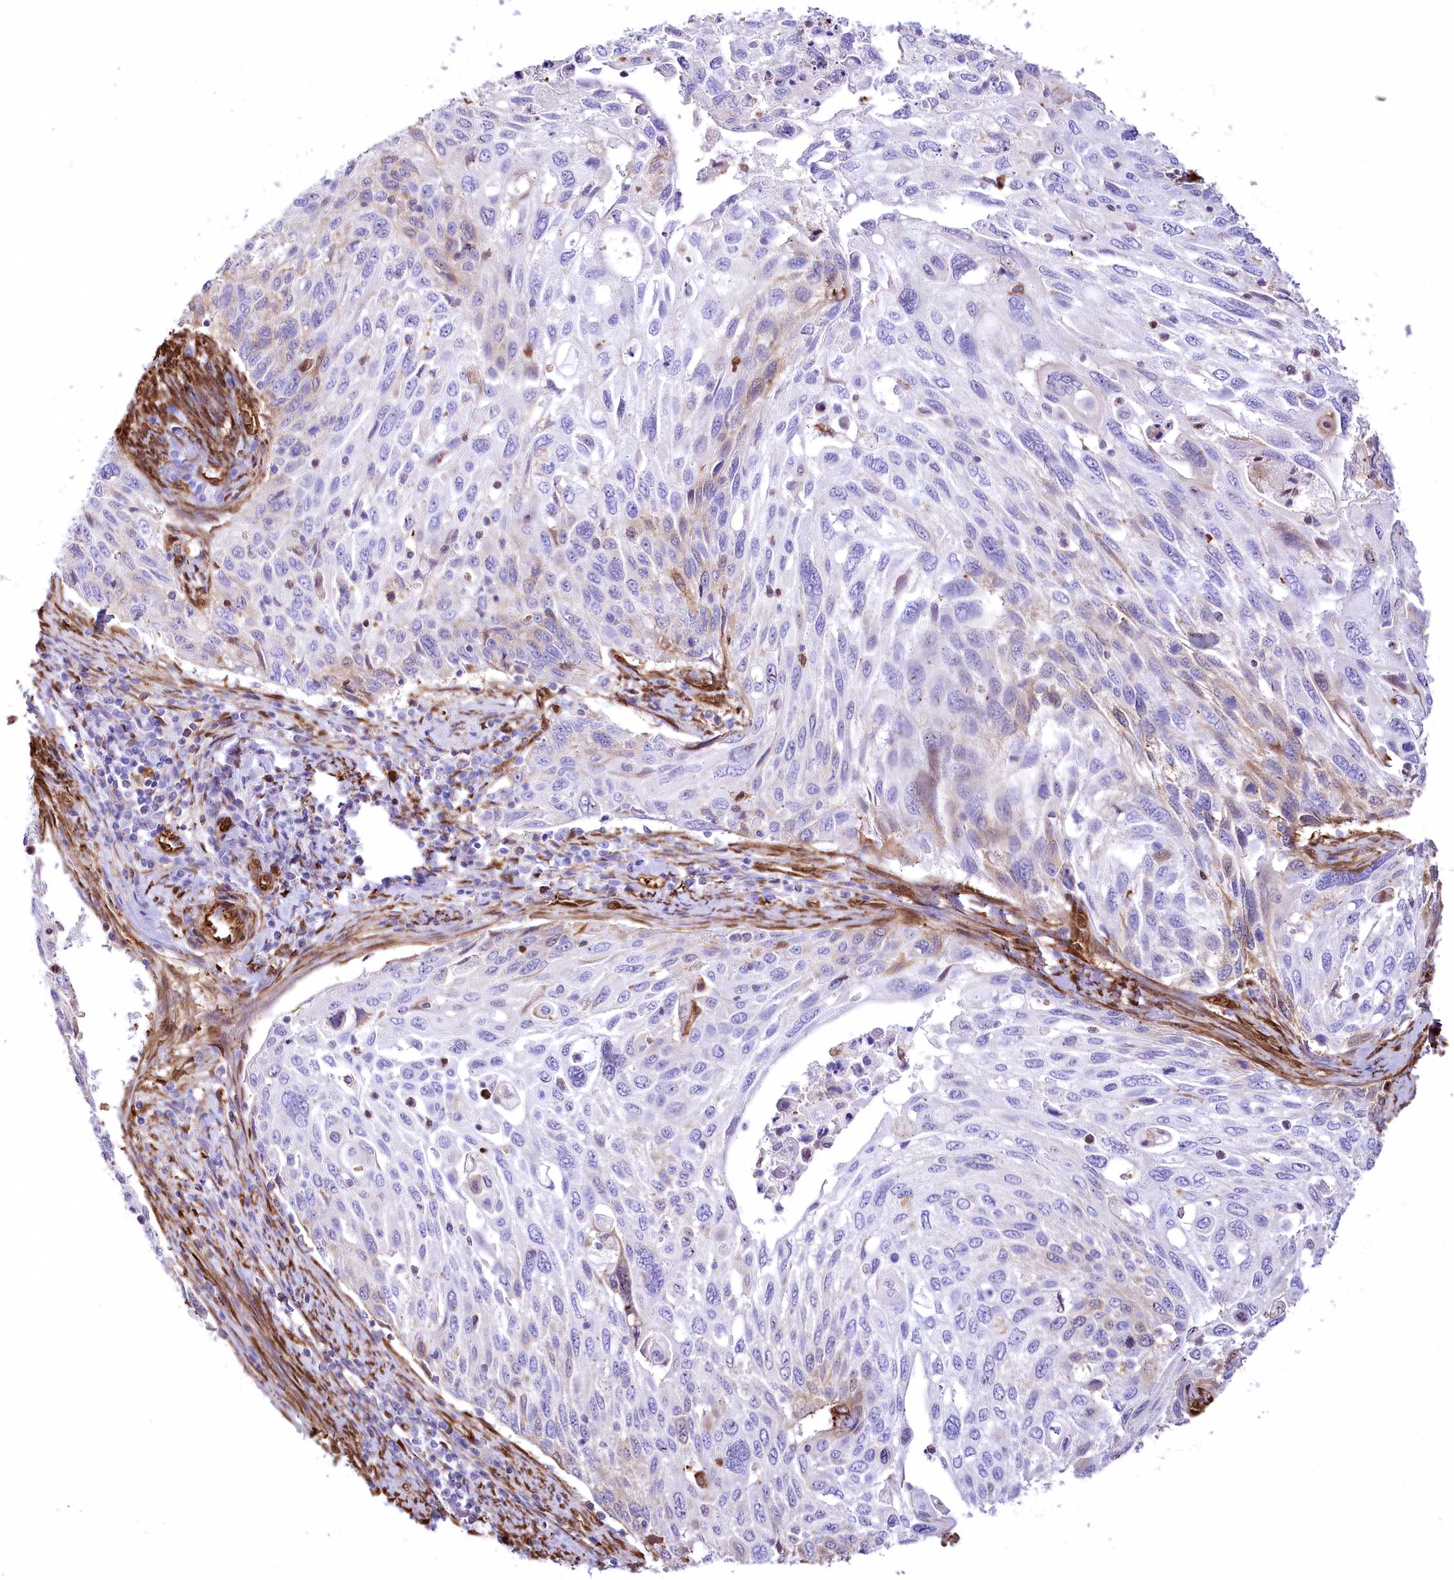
{"staining": {"intensity": "weak", "quantity": "<25%", "location": "cytoplasmic/membranous"}, "tissue": "cervical cancer", "cell_type": "Tumor cells", "image_type": "cancer", "snomed": [{"axis": "morphology", "description": "Squamous cell carcinoma, NOS"}, {"axis": "topography", "description": "Cervix"}], "caption": "IHC of squamous cell carcinoma (cervical) displays no expression in tumor cells.", "gene": "PTMS", "patient": {"sex": "female", "age": 70}}